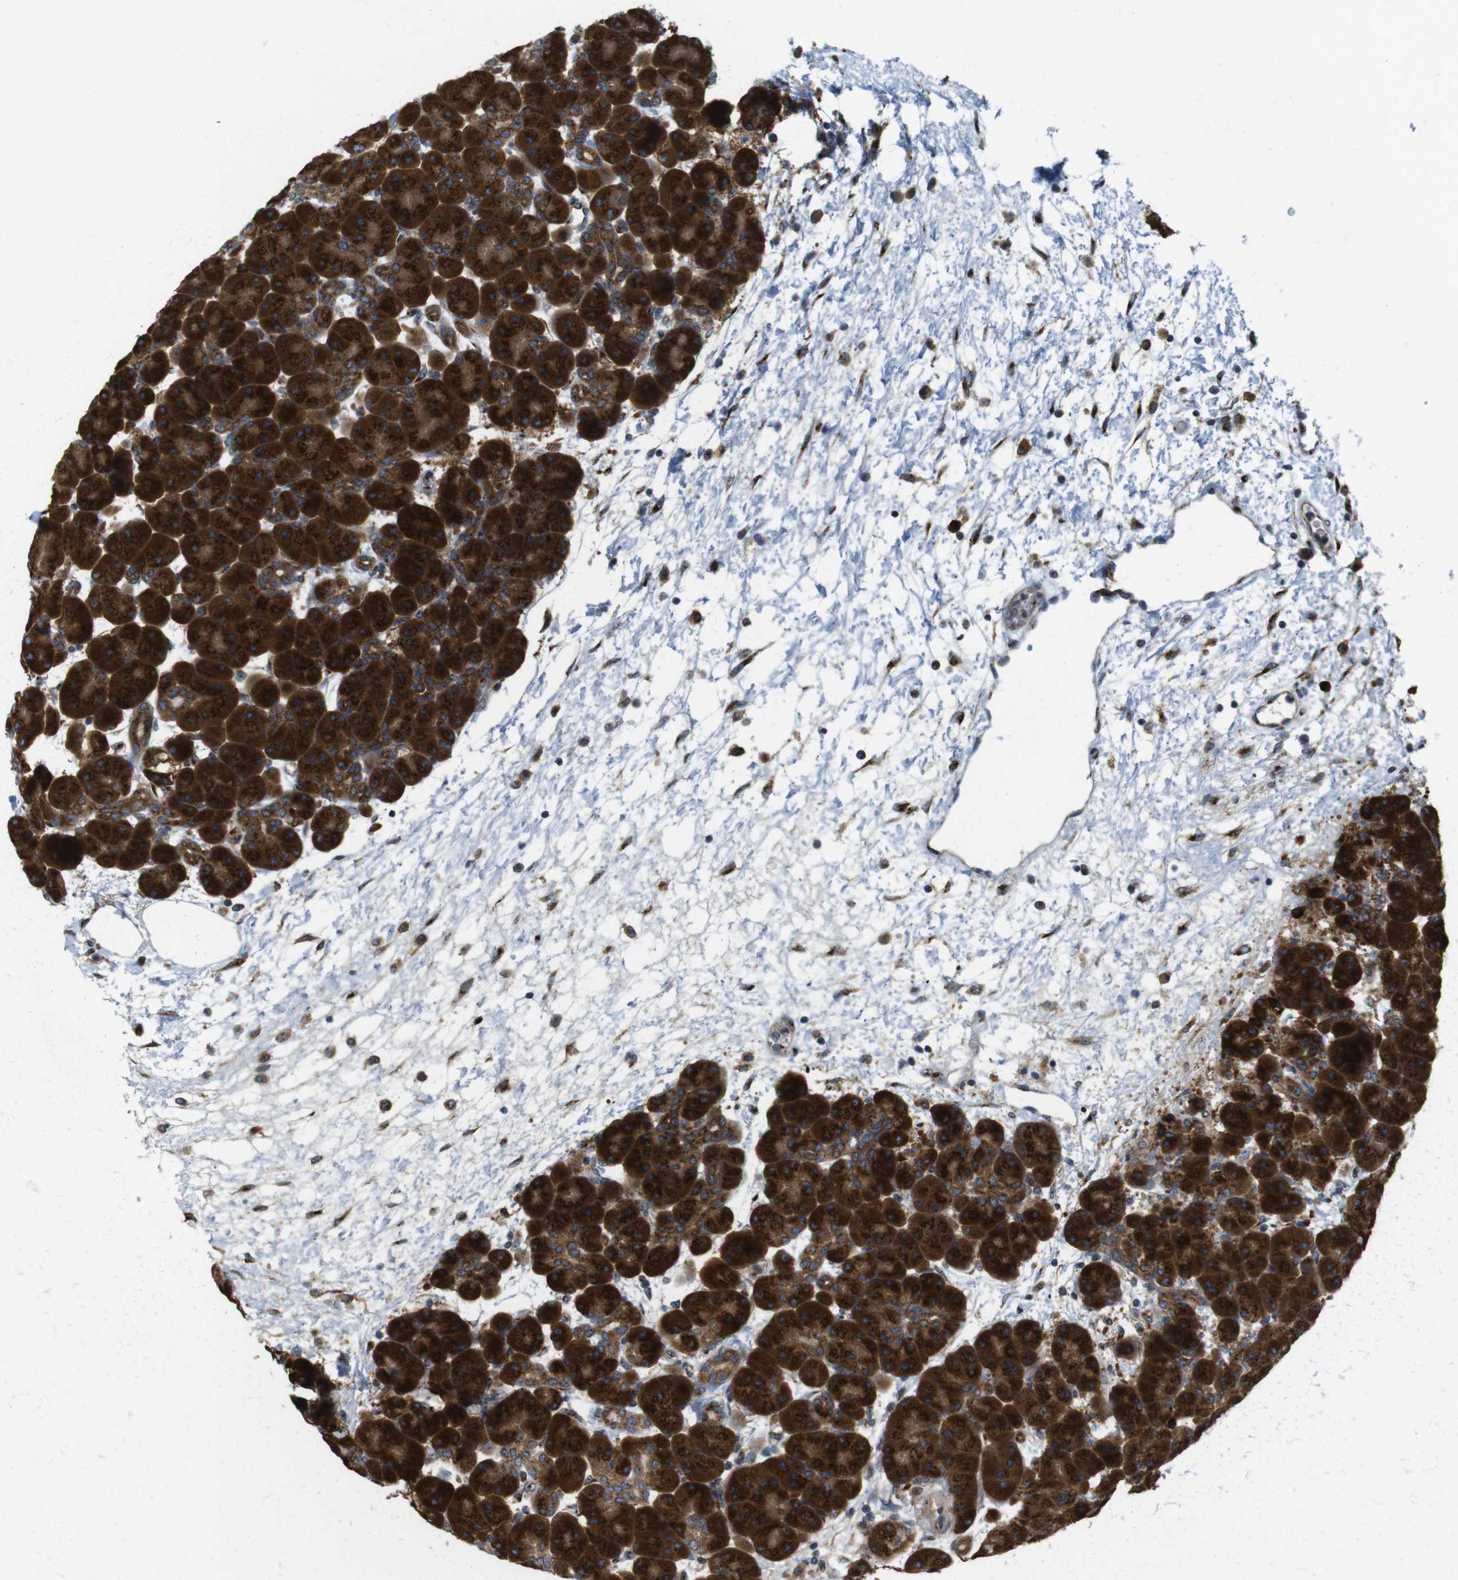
{"staining": {"intensity": "strong", "quantity": ">75%", "location": "cytoplasmic/membranous"}, "tissue": "pancreas", "cell_type": "Exocrine glandular cells", "image_type": "normal", "snomed": [{"axis": "morphology", "description": "Normal tissue, NOS"}, {"axis": "topography", "description": "Pancreas"}], "caption": "This is a photomicrograph of IHC staining of unremarkable pancreas, which shows strong expression in the cytoplasmic/membranous of exocrine glandular cells.", "gene": "TMEM143", "patient": {"sex": "male", "age": 66}}